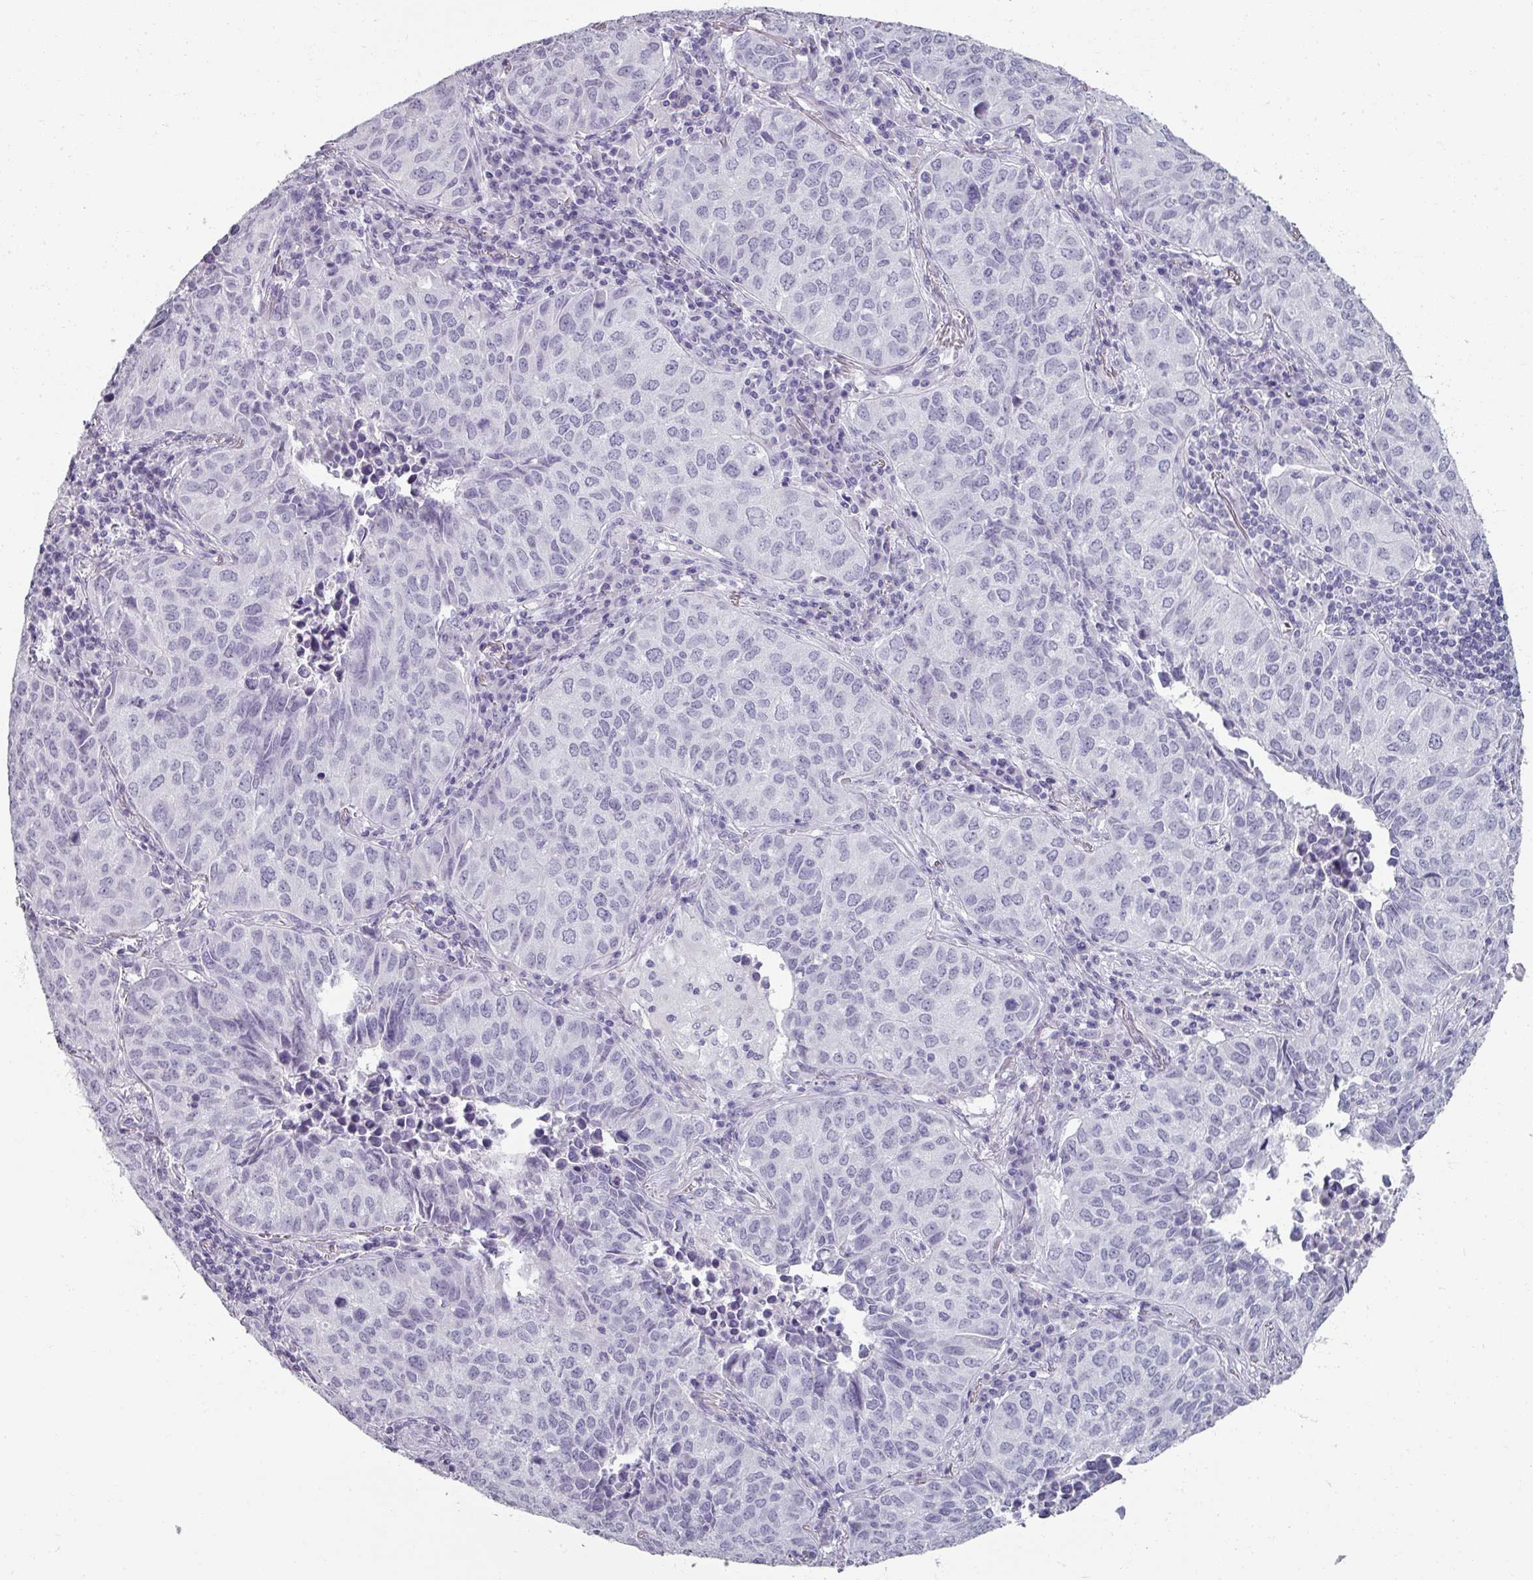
{"staining": {"intensity": "negative", "quantity": "none", "location": "none"}, "tissue": "lung cancer", "cell_type": "Tumor cells", "image_type": "cancer", "snomed": [{"axis": "morphology", "description": "Adenocarcinoma, NOS"}, {"axis": "topography", "description": "Lung"}], "caption": "The image exhibits no significant positivity in tumor cells of lung adenocarcinoma.", "gene": "REG3G", "patient": {"sex": "female", "age": 50}}